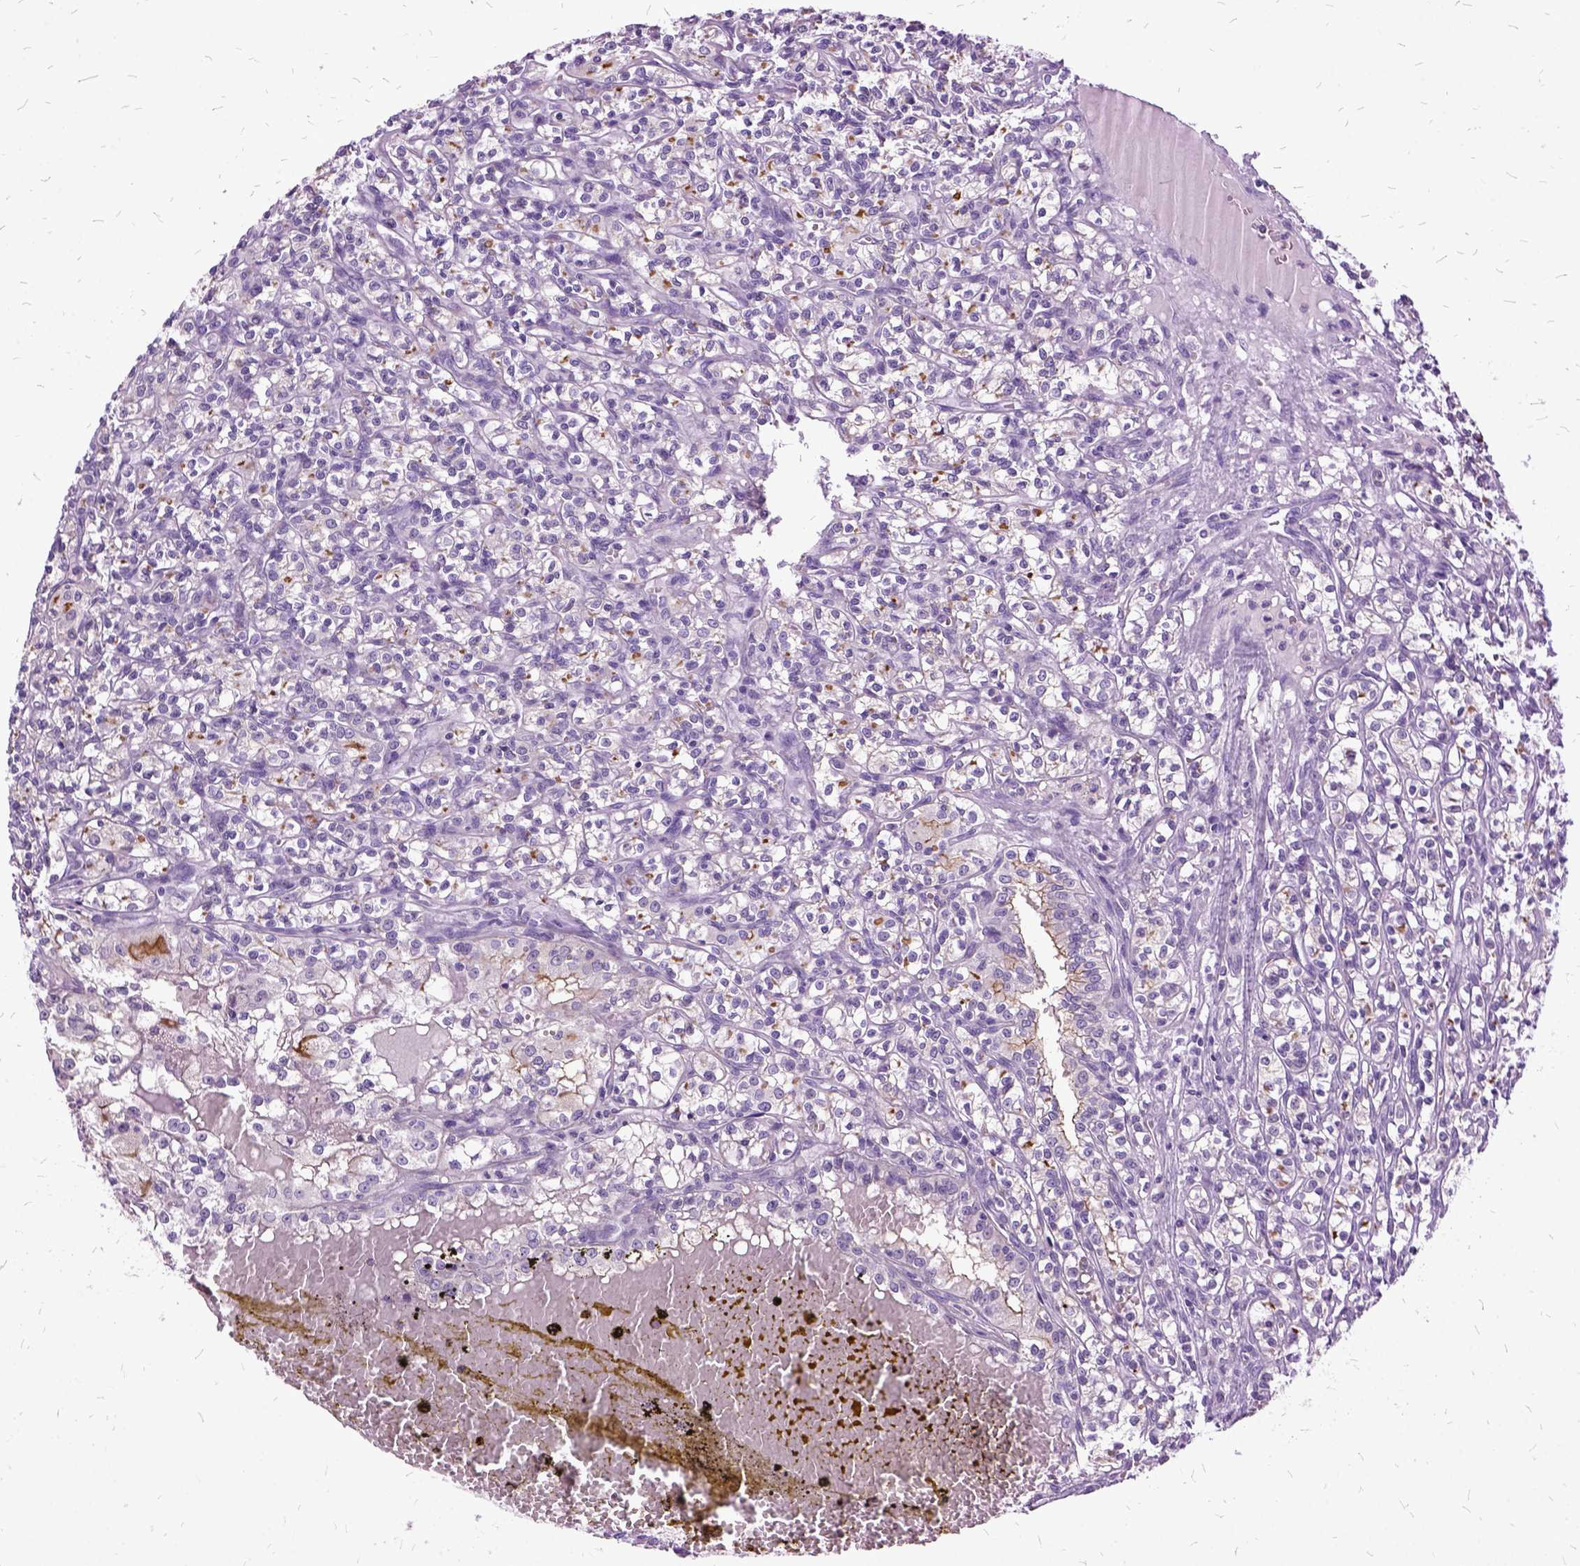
{"staining": {"intensity": "moderate", "quantity": "25%-75%", "location": "cytoplasmic/membranous"}, "tissue": "renal cancer", "cell_type": "Tumor cells", "image_type": "cancer", "snomed": [{"axis": "morphology", "description": "Adenocarcinoma, NOS"}, {"axis": "topography", "description": "Kidney"}], "caption": "High-magnification brightfield microscopy of renal adenocarcinoma stained with DAB (3,3'-diaminobenzidine) (brown) and counterstained with hematoxylin (blue). tumor cells exhibit moderate cytoplasmic/membranous positivity is seen in about25%-75% of cells.", "gene": "MME", "patient": {"sex": "male", "age": 36}}